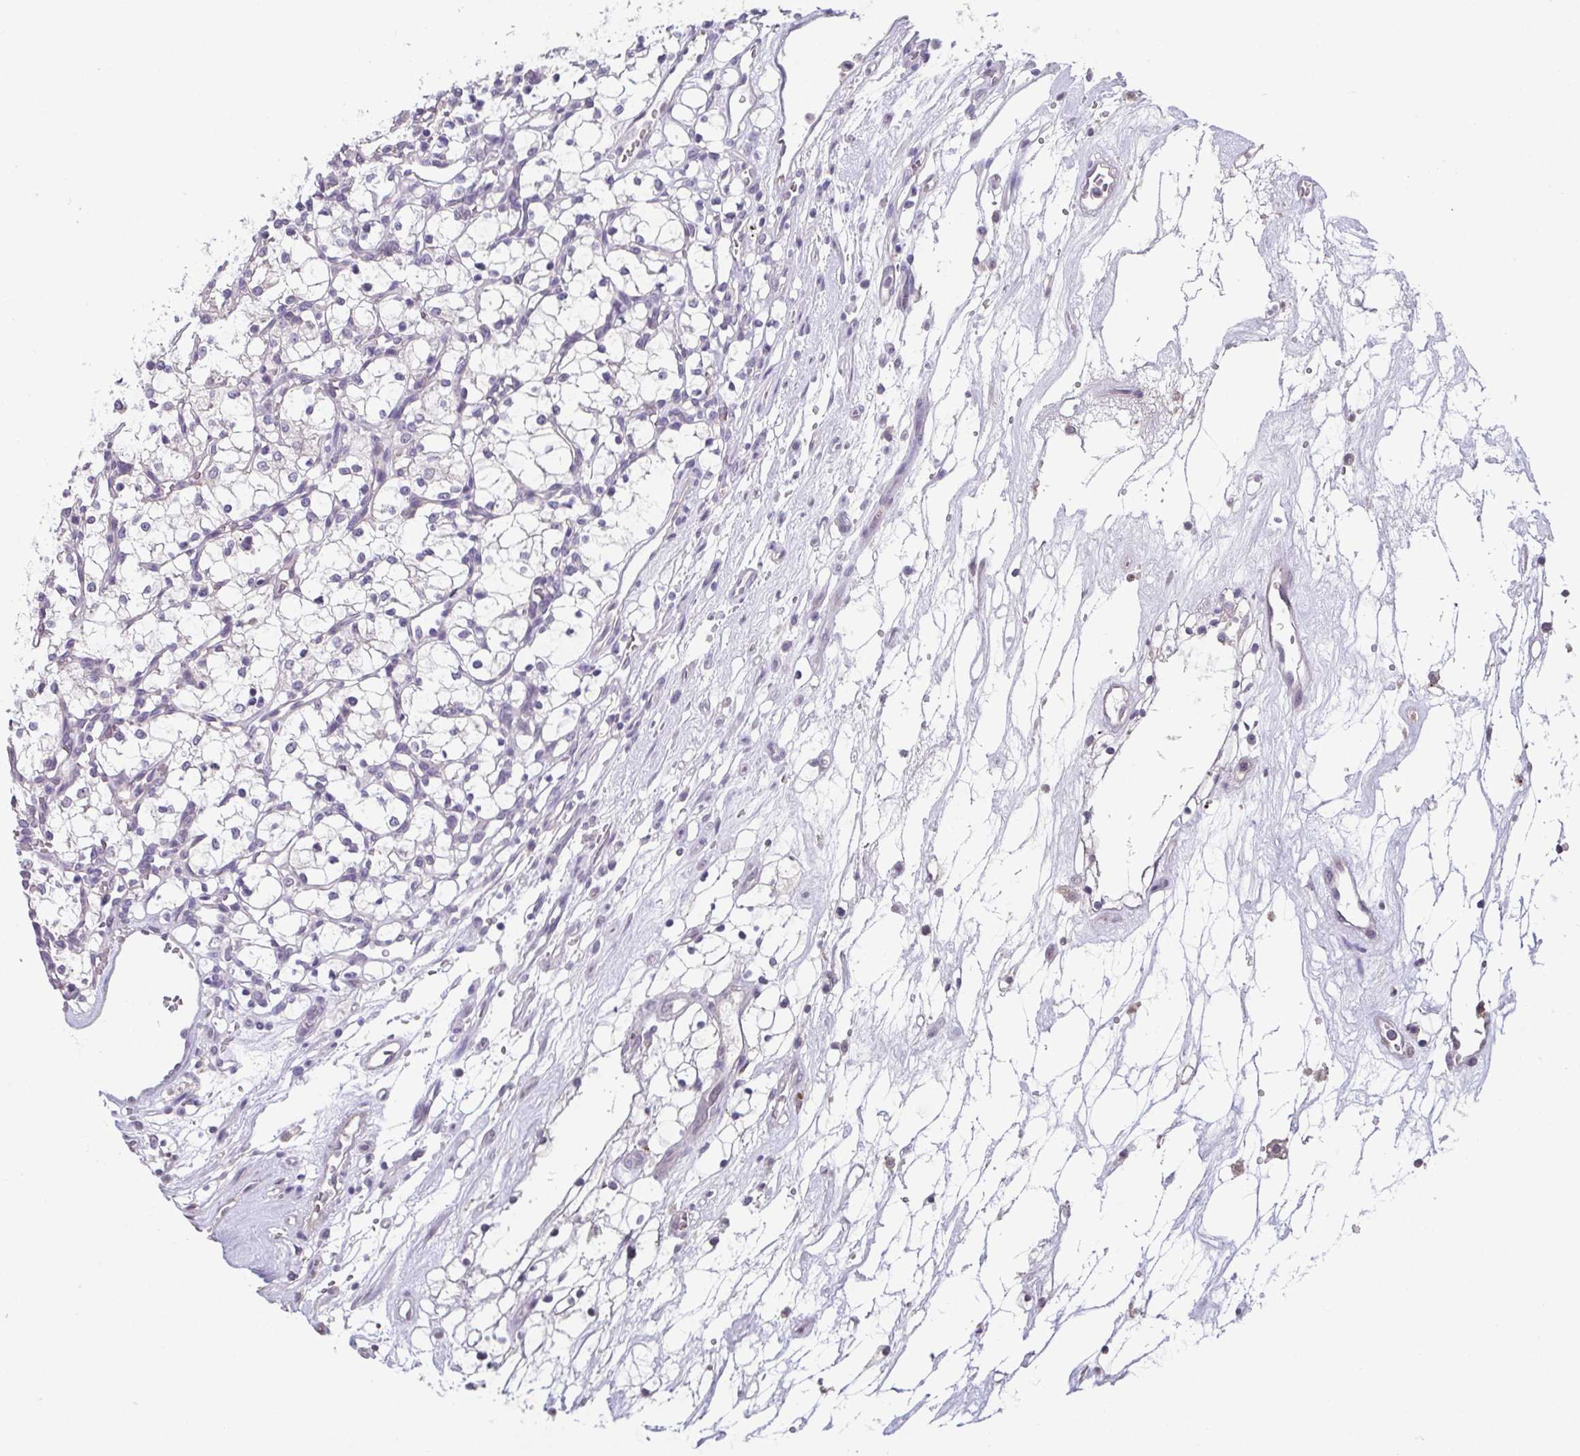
{"staining": {"intensity": "negative", "quantity": "none", "location": "none"}, "tissue": "renal cancer", "cell_type": "Tumor cells", "image_type": "cancer", "snomed": [{"axis": "morphology", "description": "Adenocarcinoma, NOS"}, {"axis": "topography", "description": "Kidney"}], "caption": "Immunohistochemistry (IHC) micrograph of human renal cancer (adenocarcinoma) stained for a protein (brown), which displays no staining in tumor cells.", "gene": "GLTPD2", "patient": {"sex": "female", "age": 69}}